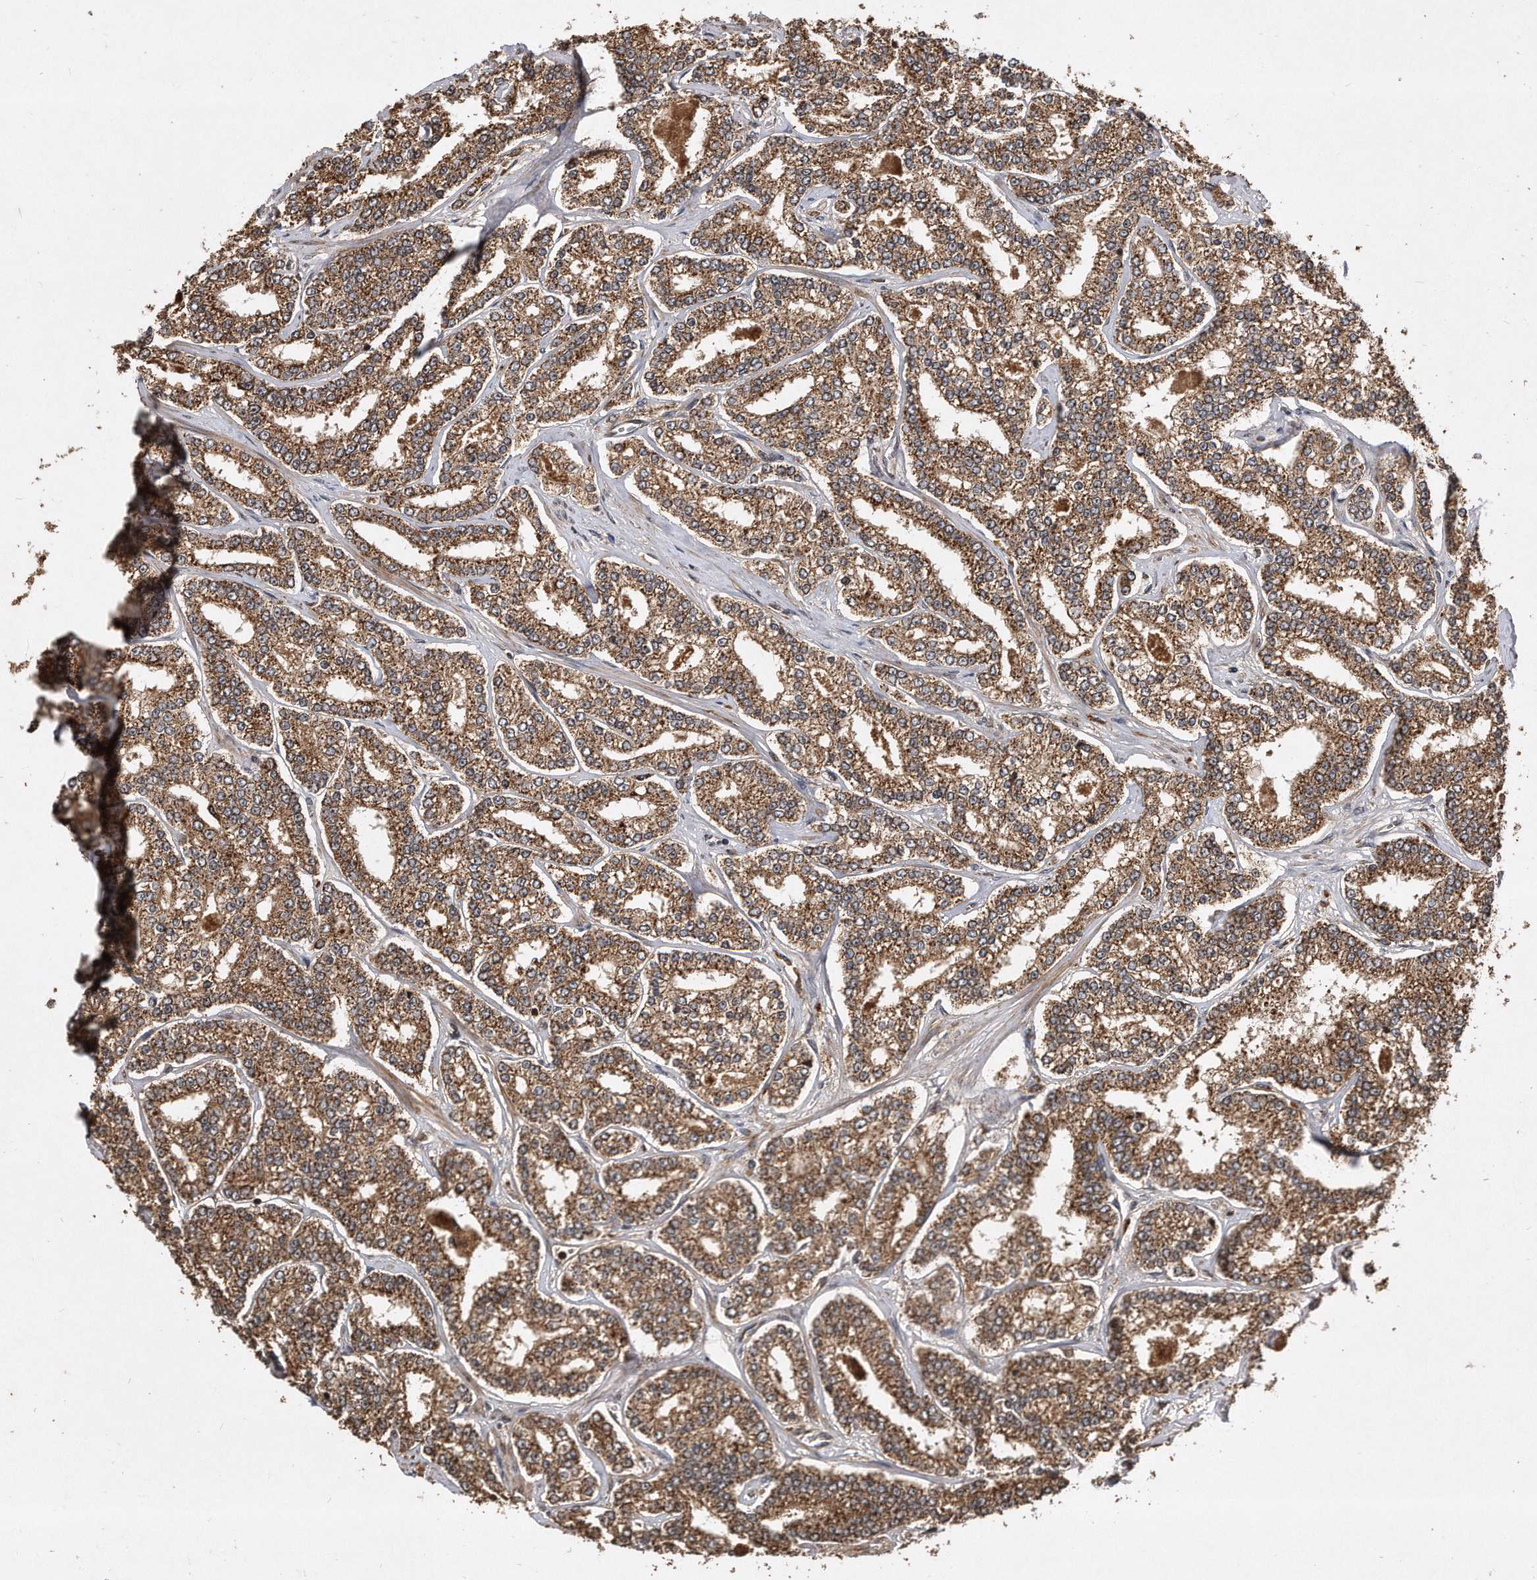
{"staining": {"intensity": "moderate", "quantity": ">75%", "location": "cytoplasmic/membranous"}, "tissue": "prostate cancer", "cell_type": "Tumor cells", "image_type": "cancer", "snomed": [{"axis": "morphology", "description": "Normal tissue, NOS"}, {"axis": "morphology", "description": "Adenocarcinoma, High grade"}, {"axis": "topography", "description": "Prostate"}], "caption": "Immunohistochemistry of prostate high-grade adenocarcinoma demonstrates medium levels of moderate cytoplasmic/membranous positivity in approximately >75% of tumor cells.", "gene": "PPP5C", "patient": {"sex": "male", "age": 83}}